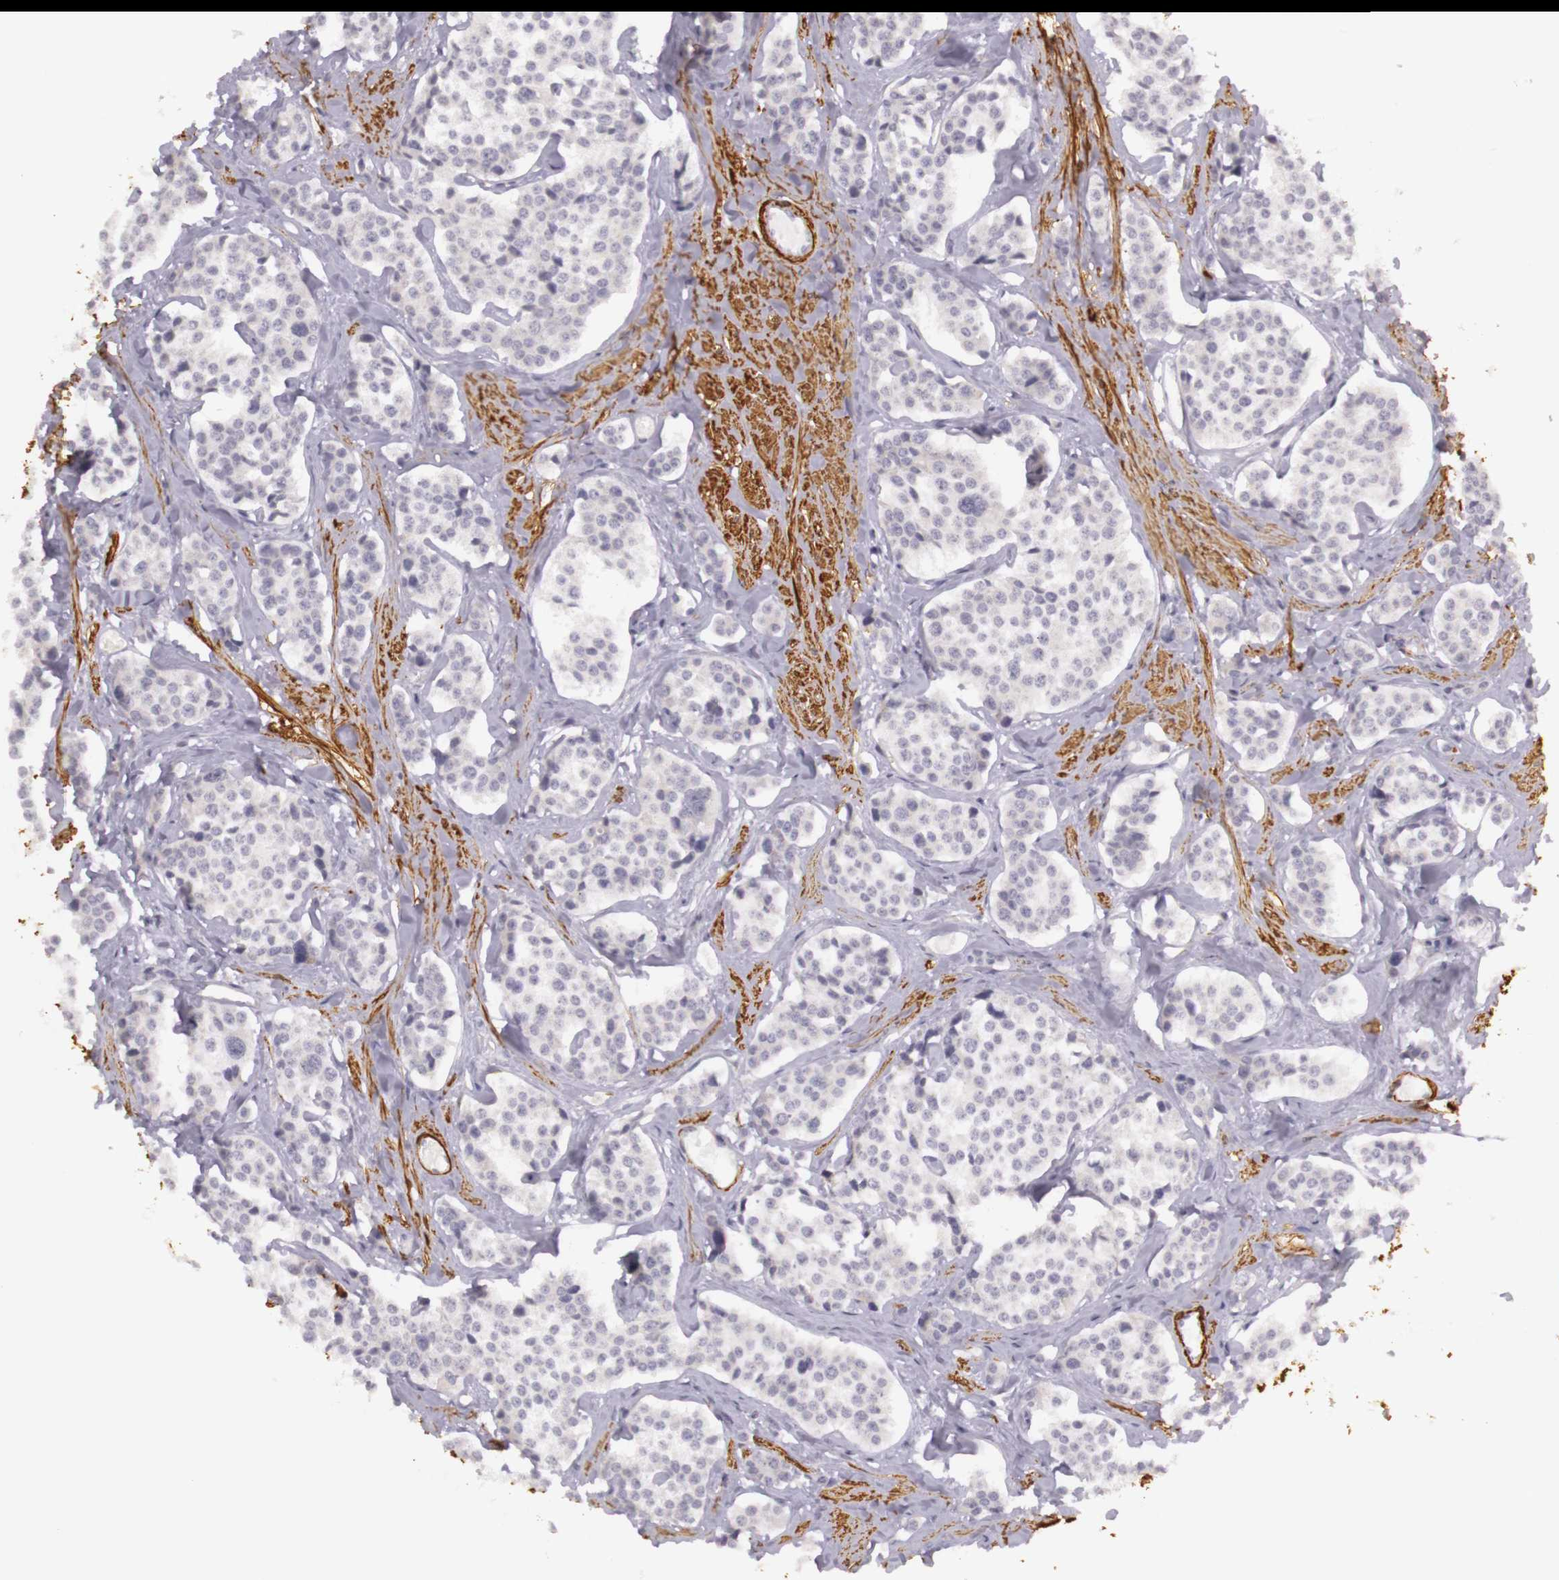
{"staining": {"intensity": "negative", "quantity": "none", "location": "none"}, "tissue": "carcinoid", "cell_type": "Tumor cells", "image_type": "cancer", "snomed": [{"axis": "morphology", "description": "Carcinoid, malignant, NOS"}, {"axis": "topography", "description": "Small intestine"}], "caption": "An image of carcinoid stained for a protein exhibits no brown staining in tumor cells.", "gene": "CNTN2", "patient": {"sex": "male", "age": 60}}